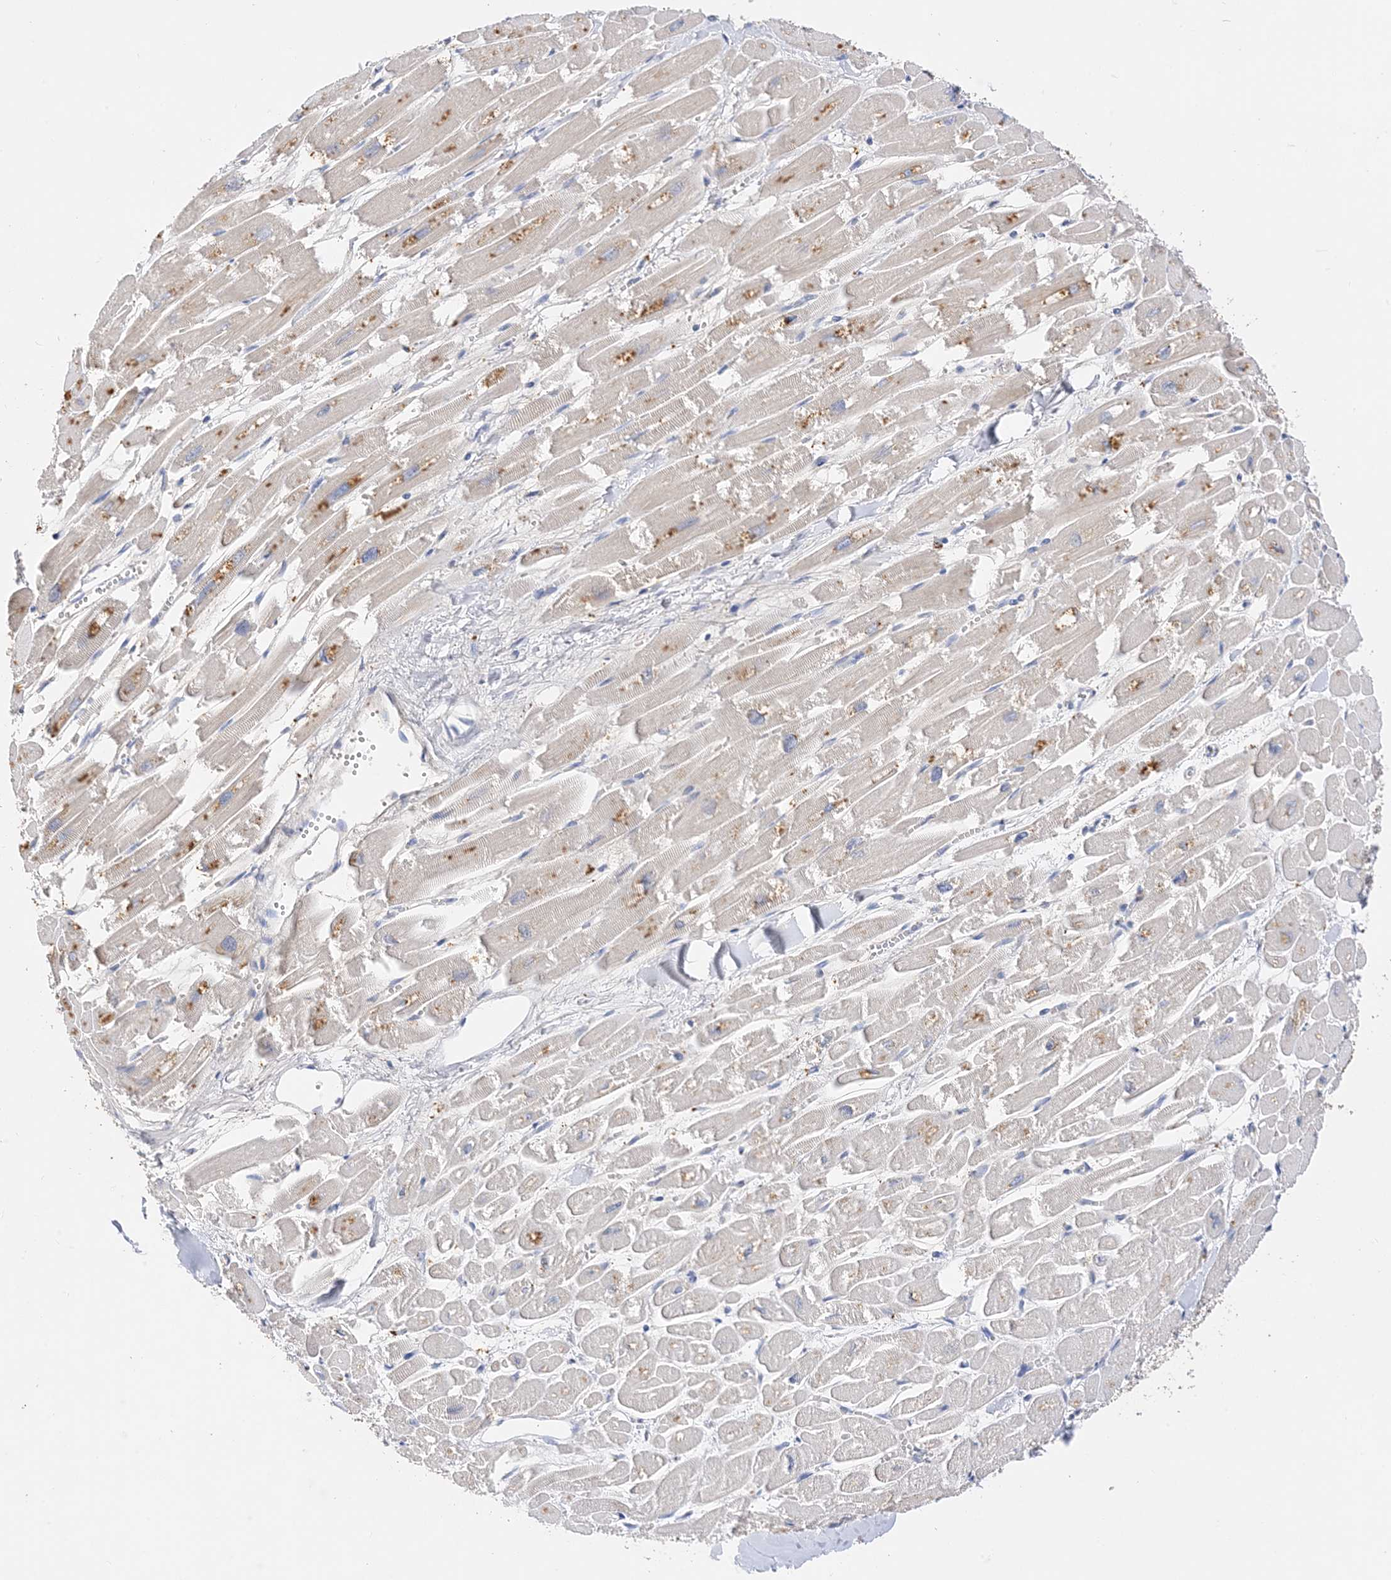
{"staining": {"intensity": "weak", "quantity": "25%-75%", "location": "cytoplasmic/membranous"}, "tissue": "heart muscle", "cell_type": "Cardiomyocytes", "image_type": "normal", "snomed": [{"axis": "morphology", "description": "Normal tissue, NOS"}, {"axis": "topography", "description": "Heart"}], "caption": "An IHC histopathology image of normal tissue is shown. Protein staining in brown highlights weak cytoplasmic/membranous positivity in heart muscle within cardiomyocytes. (Stains: DAB in brown, nuclei in blue, Microscopy: brightfield microscopy at high magnification).", "gene": "ARV1", "patient": {"sex": "male", "age": 54}}